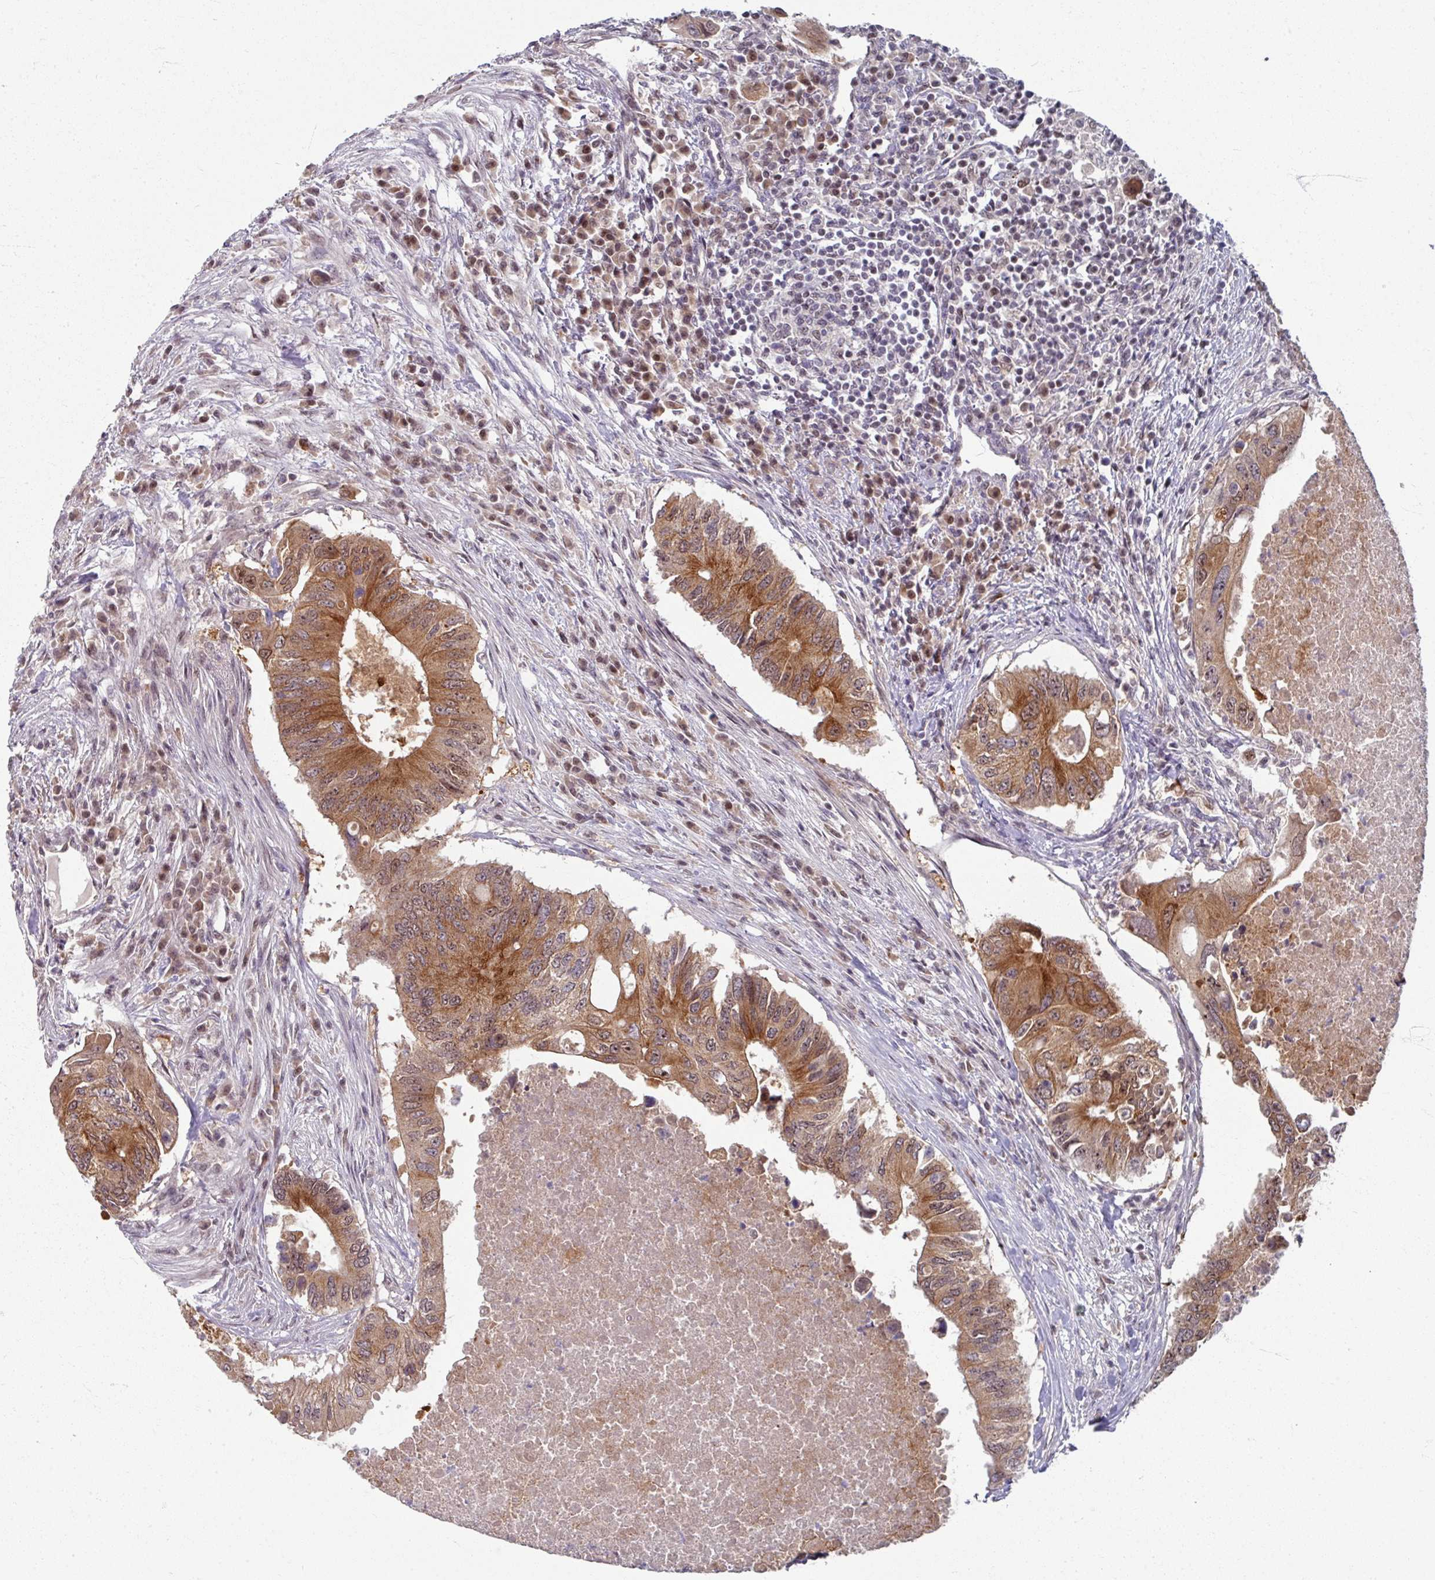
{"staining": {"intensity": "moderate", "quantity": ">75%", "location": "cytoplasmic/membranous"}, "tissue": "colorectal cancer", "cell_type": "Tumor cells", "image_type": "cancer", "snomed": [{"axis": "morphology", "description": "Adenocarcinoma, NOS"}, {"axis": "topography", "description": "Colon"}], "caption": "DAB (3,3'-diaminobenzidine) immunohistochemical staining of human adenocarcinoma (colorectal) demonstrates moderate cytoplasmic/membranous protein positivity in approximately >75% of tumor cells. (DAB (3,3'-diaminobenzidine) IHC, brown staining for protein, blue staining for nuclei).", "gene": "KLC3", "patient": {"sex": "male", "age": 71}}